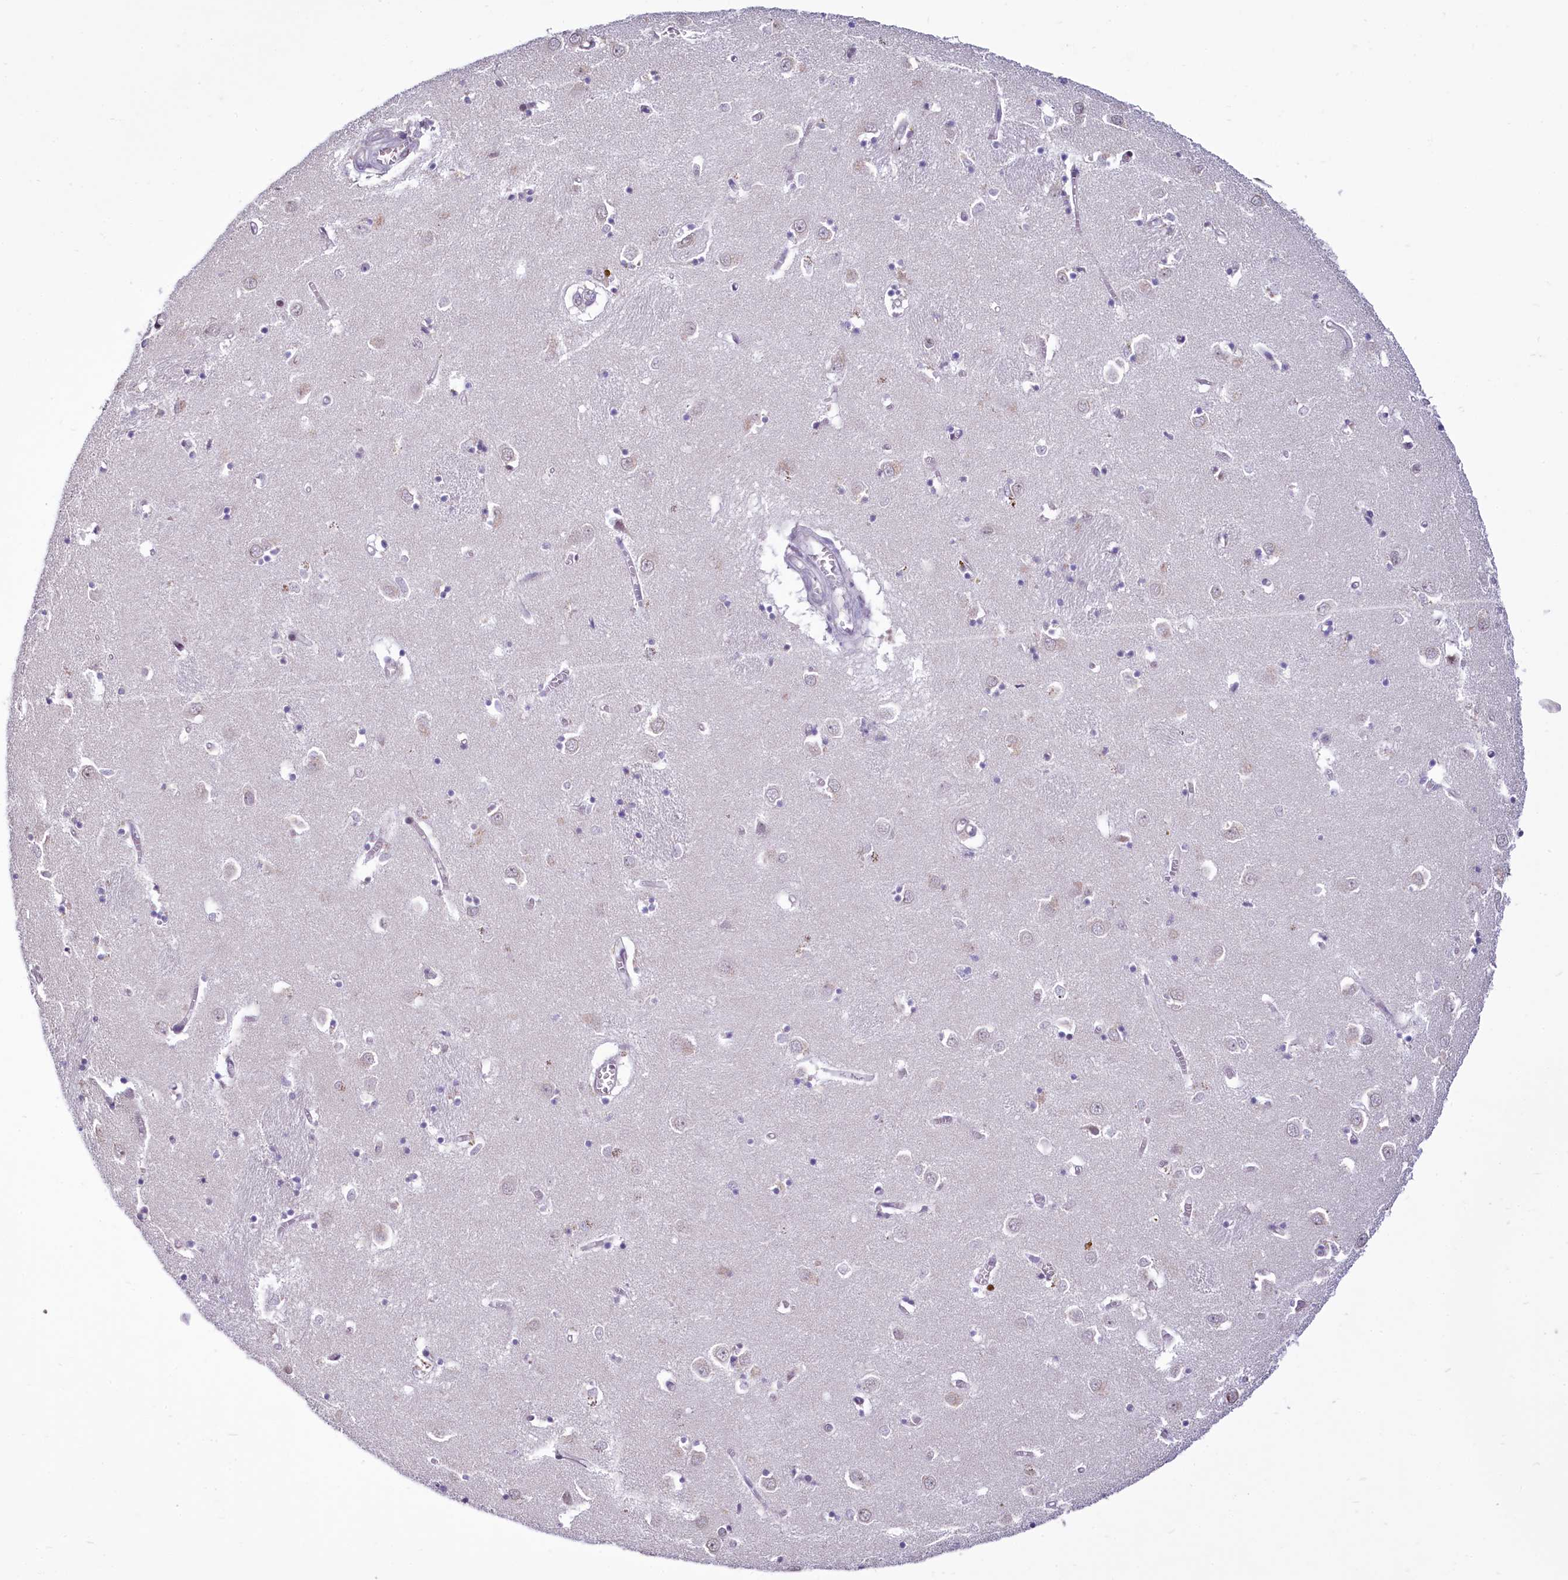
{"staining": {"intensity": "negative", "quantity": "none", "location": "none"}, "tissue": "caudate", "cell_type": "Glial cells", "image_type": "normal", "snomed": [{"axis": "morphology", "description": "Normal tissue, NOS"}, {"axis": "topography", "description": "Lateral ventricle wall"}], "caption": "An image of caudate stained for a protein exhibits no brown staining in glial cells.", "gene": "BANK1", "patient": {"sex": "male", "age": 70}}